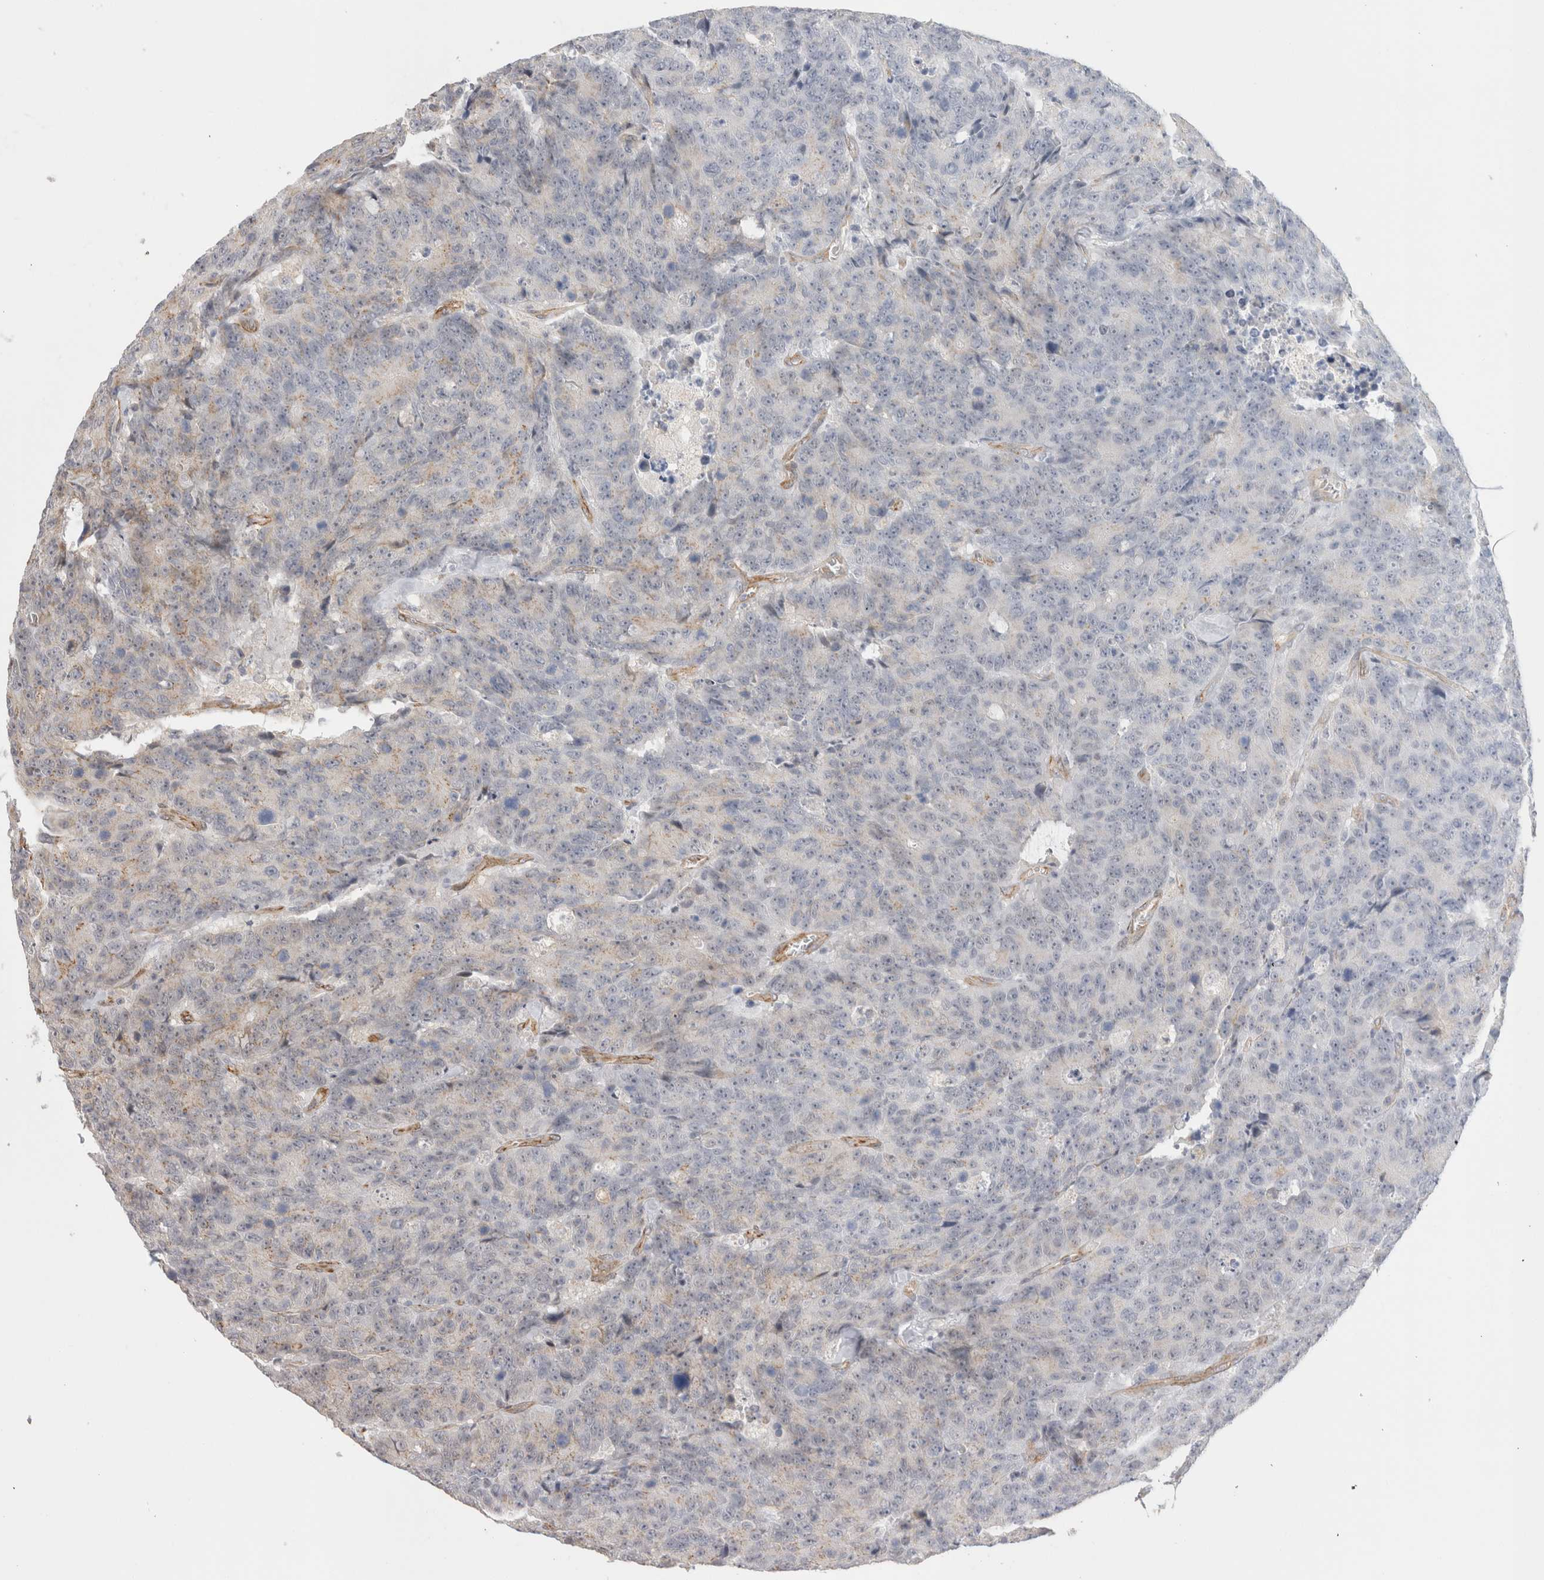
{"staining": {"intensity": "weak", "quantity": "<25%", "location": "cytoplasmic/membranous"}, "tissue": "colorectal cancer", "cell_type": "Tumor cells", "image_type": "cancer", "snomed": [{"axis": "morphology", "description": "Adenocarcinoma, NOS"}, {"axis": "topography", "description": "Colon"}], "caption": "The photomicrograph reveals no staining of tumor cells in adenocarcinoma (colorectal). (Stains: DAB immunohistochemistry with hematoxylin counter stain, Microscopy: brightfield microscopy at high magnification).", "gene": "CAAP1", "patient": {"sex": "female", "age": 86}}